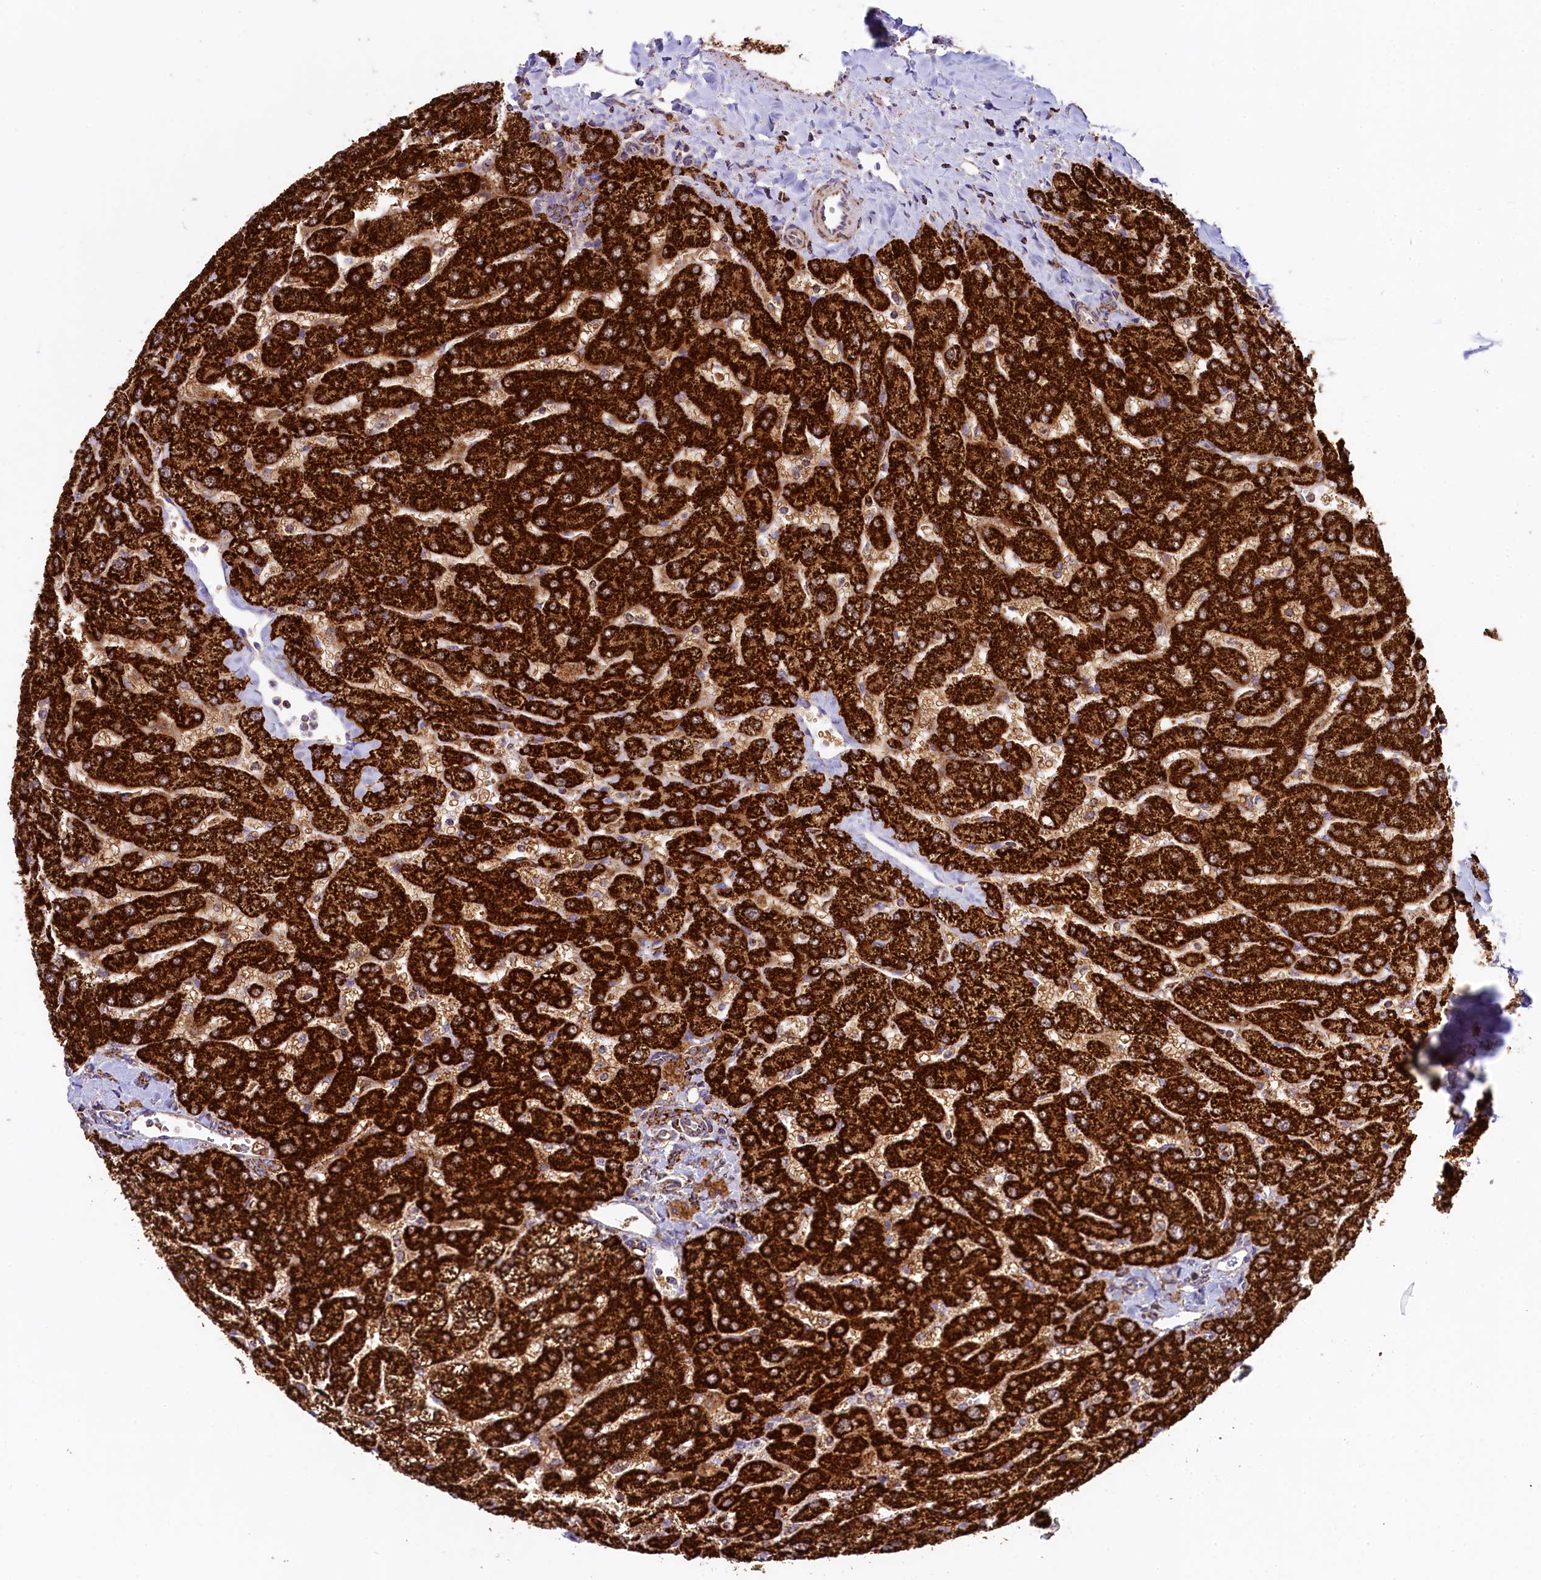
{"staining": {"intensity": "strong", "quantity": ">75%", "location": "cytoplasmic/membranous"}, "tissue": "liver", "cell_type": "Cholangiocytes", "image_type": "normal", "snomed": [{"axis": "morphology", "description": "Normal tissue, NOS"}, {"axis": "topography", "description": "Liver"}], "caption": "Protein expression by immunohistochemistry exhibits strong cytoplasmic/membranous staining in about >75% of cholangiocytes in unremarkable liver. (Stains: DAB (3,3'-diaminobenzidine) in brown, nuclei in blue, Microscopy: brightfield microscopy at high magnification).", "gene": "CLYBL", "patient": {"sex": "male", "age": 55}}